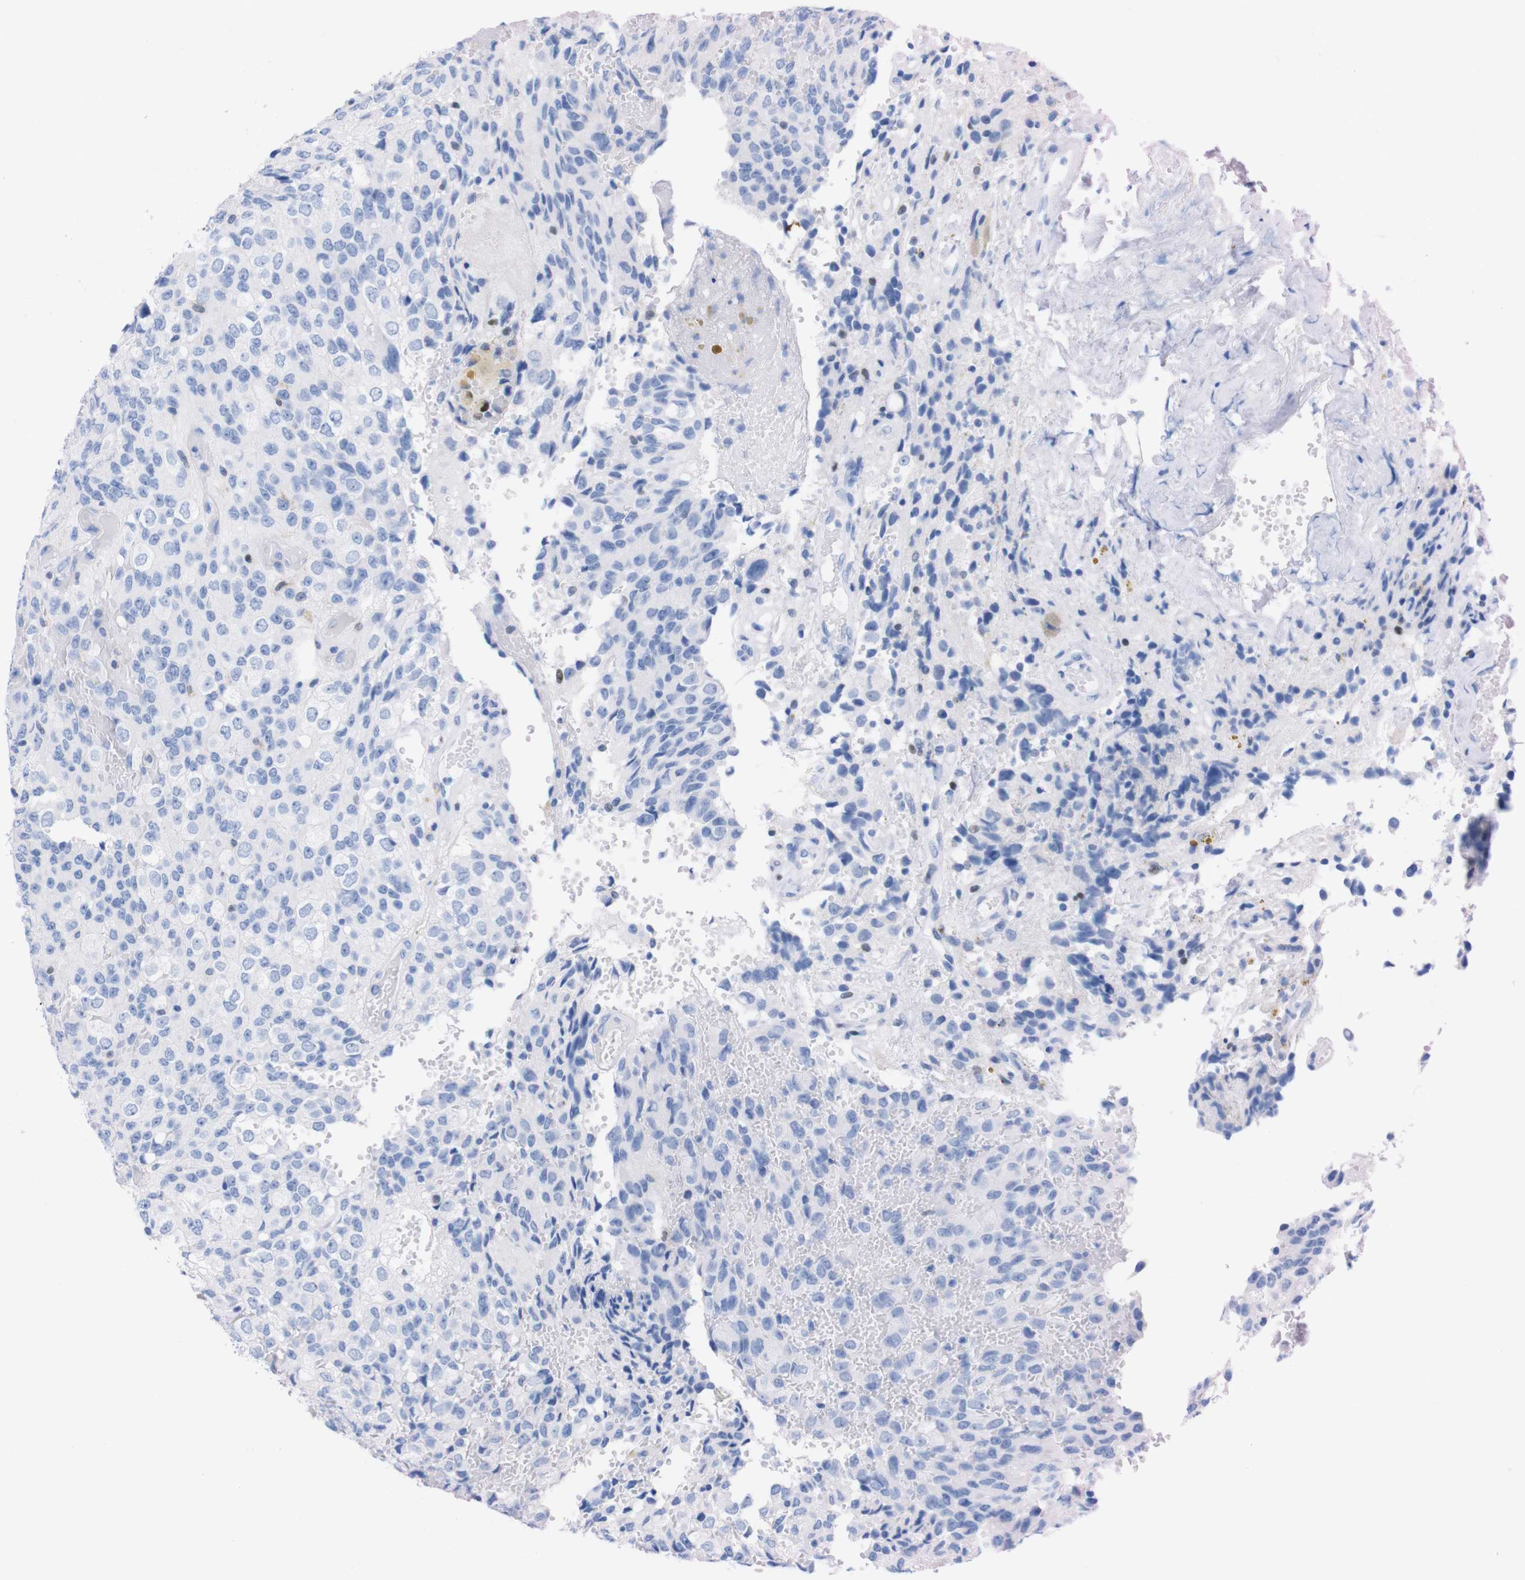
{"staining": {"intensity": "negative", "quantity": "none", "location": "none"}, "tissue": "glioma", "cell_type": "Tumor cells", "image_type": "cancer", "snomed": [{"axis": "morphology", "description": "Glioma, malignant, High grade"}, {"axis": "topography", "description": "Brain"}], "caption": "Immunohistochemical staining of glioma displays no significant staining in tumor cells.", "gene": "P2RY12", "patient": {"sex": "male", "age": 32}}